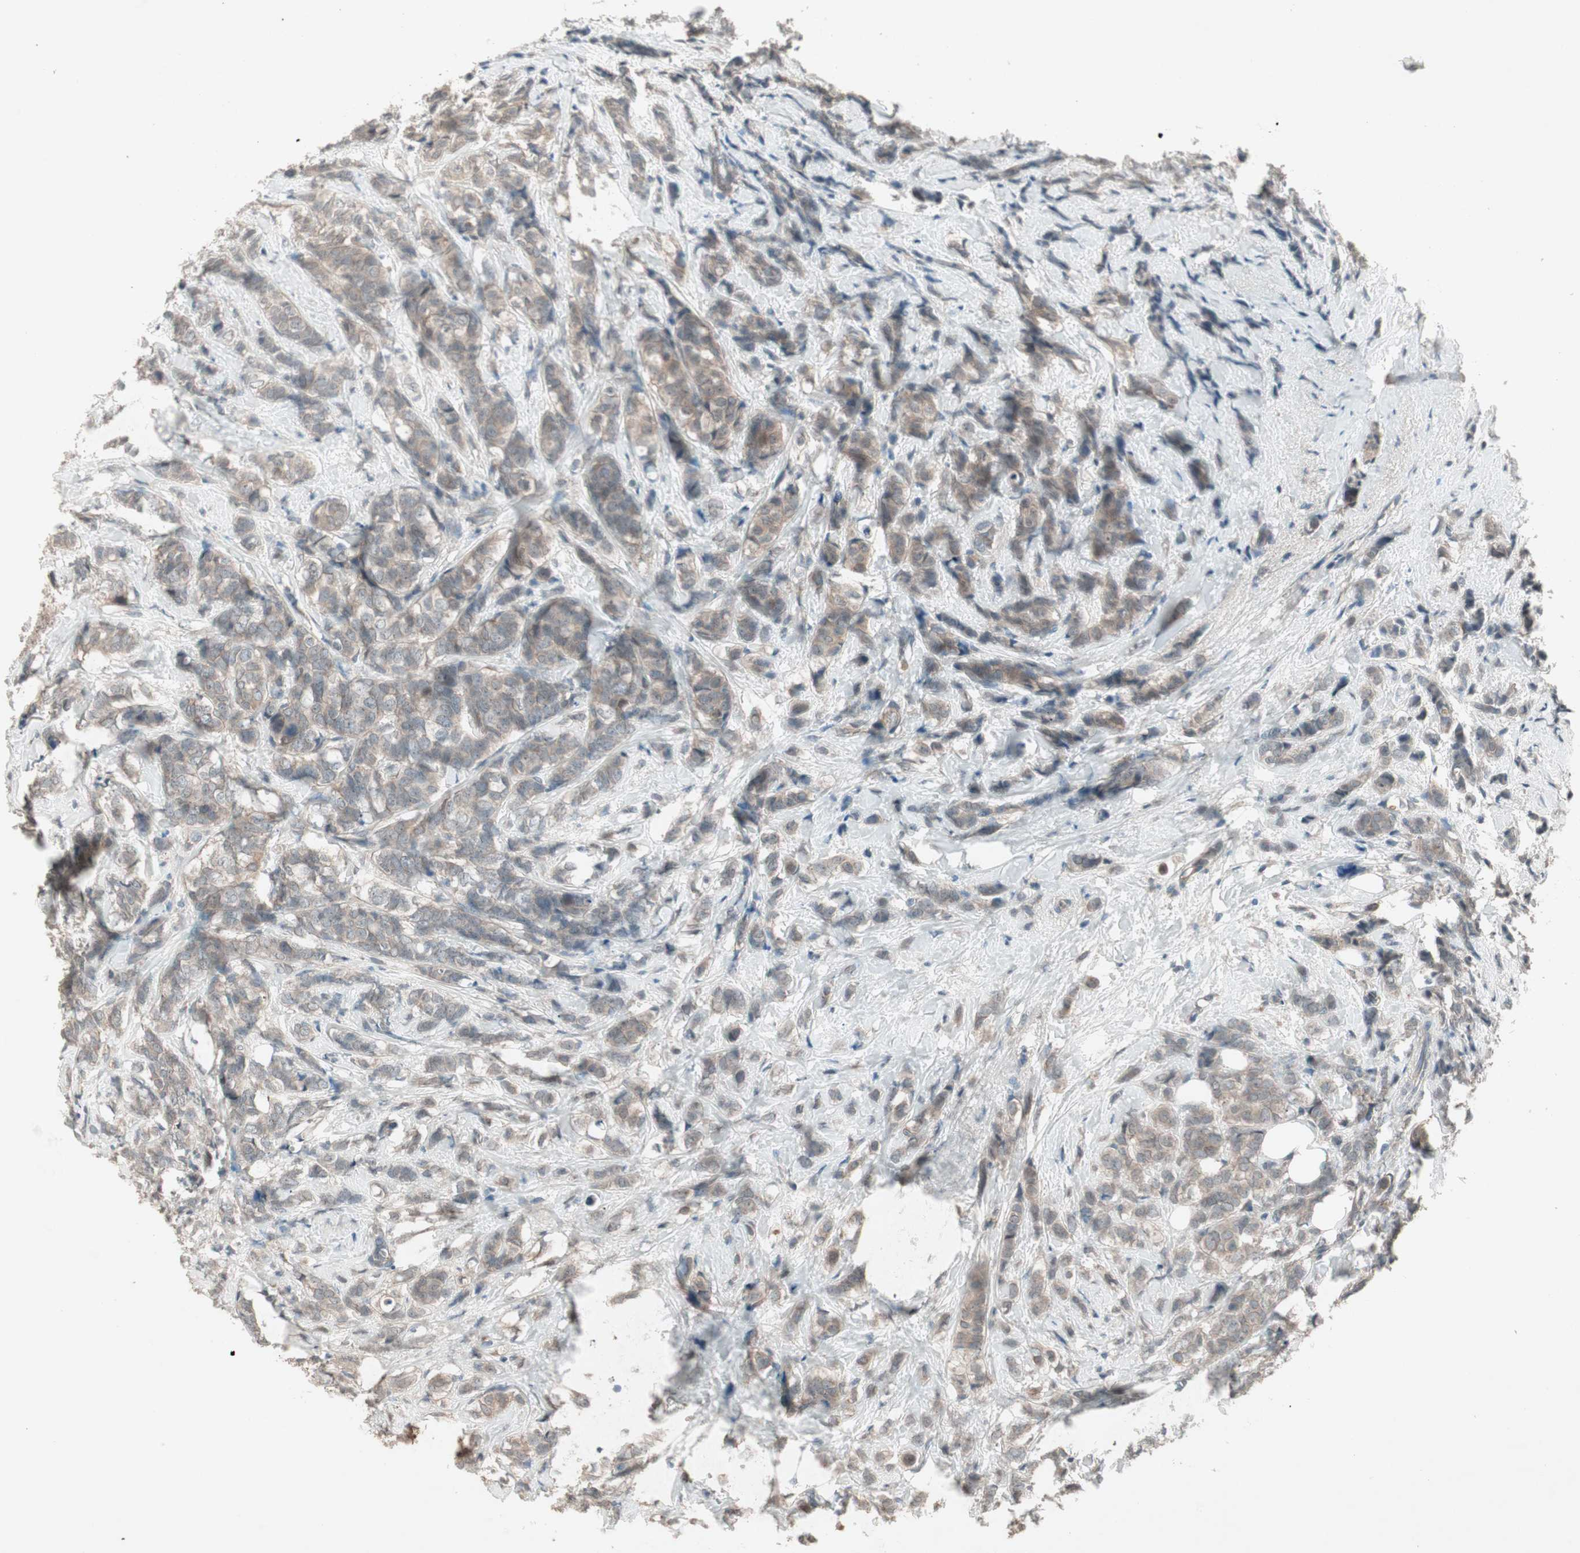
{"staining": {"intensity": "moderate", "quantity": ">75%", "location": "cytoplasmic/membranous"}, "tissue": "breast cancer", "cell_type": "Tumor cells", "image_type": "cancer", "snomed": [{"axis": "morphology", "description": "Lobular carcinoma"}, {"axis": "topography", "description": "Breast"}], "caption": "Breast cancer tissue reveals moderate cytoplasmic/membranous staining in approximately >75% of tumor cells", "gene": "TFPI", "patient": {"sex": "female", "age": 60}}